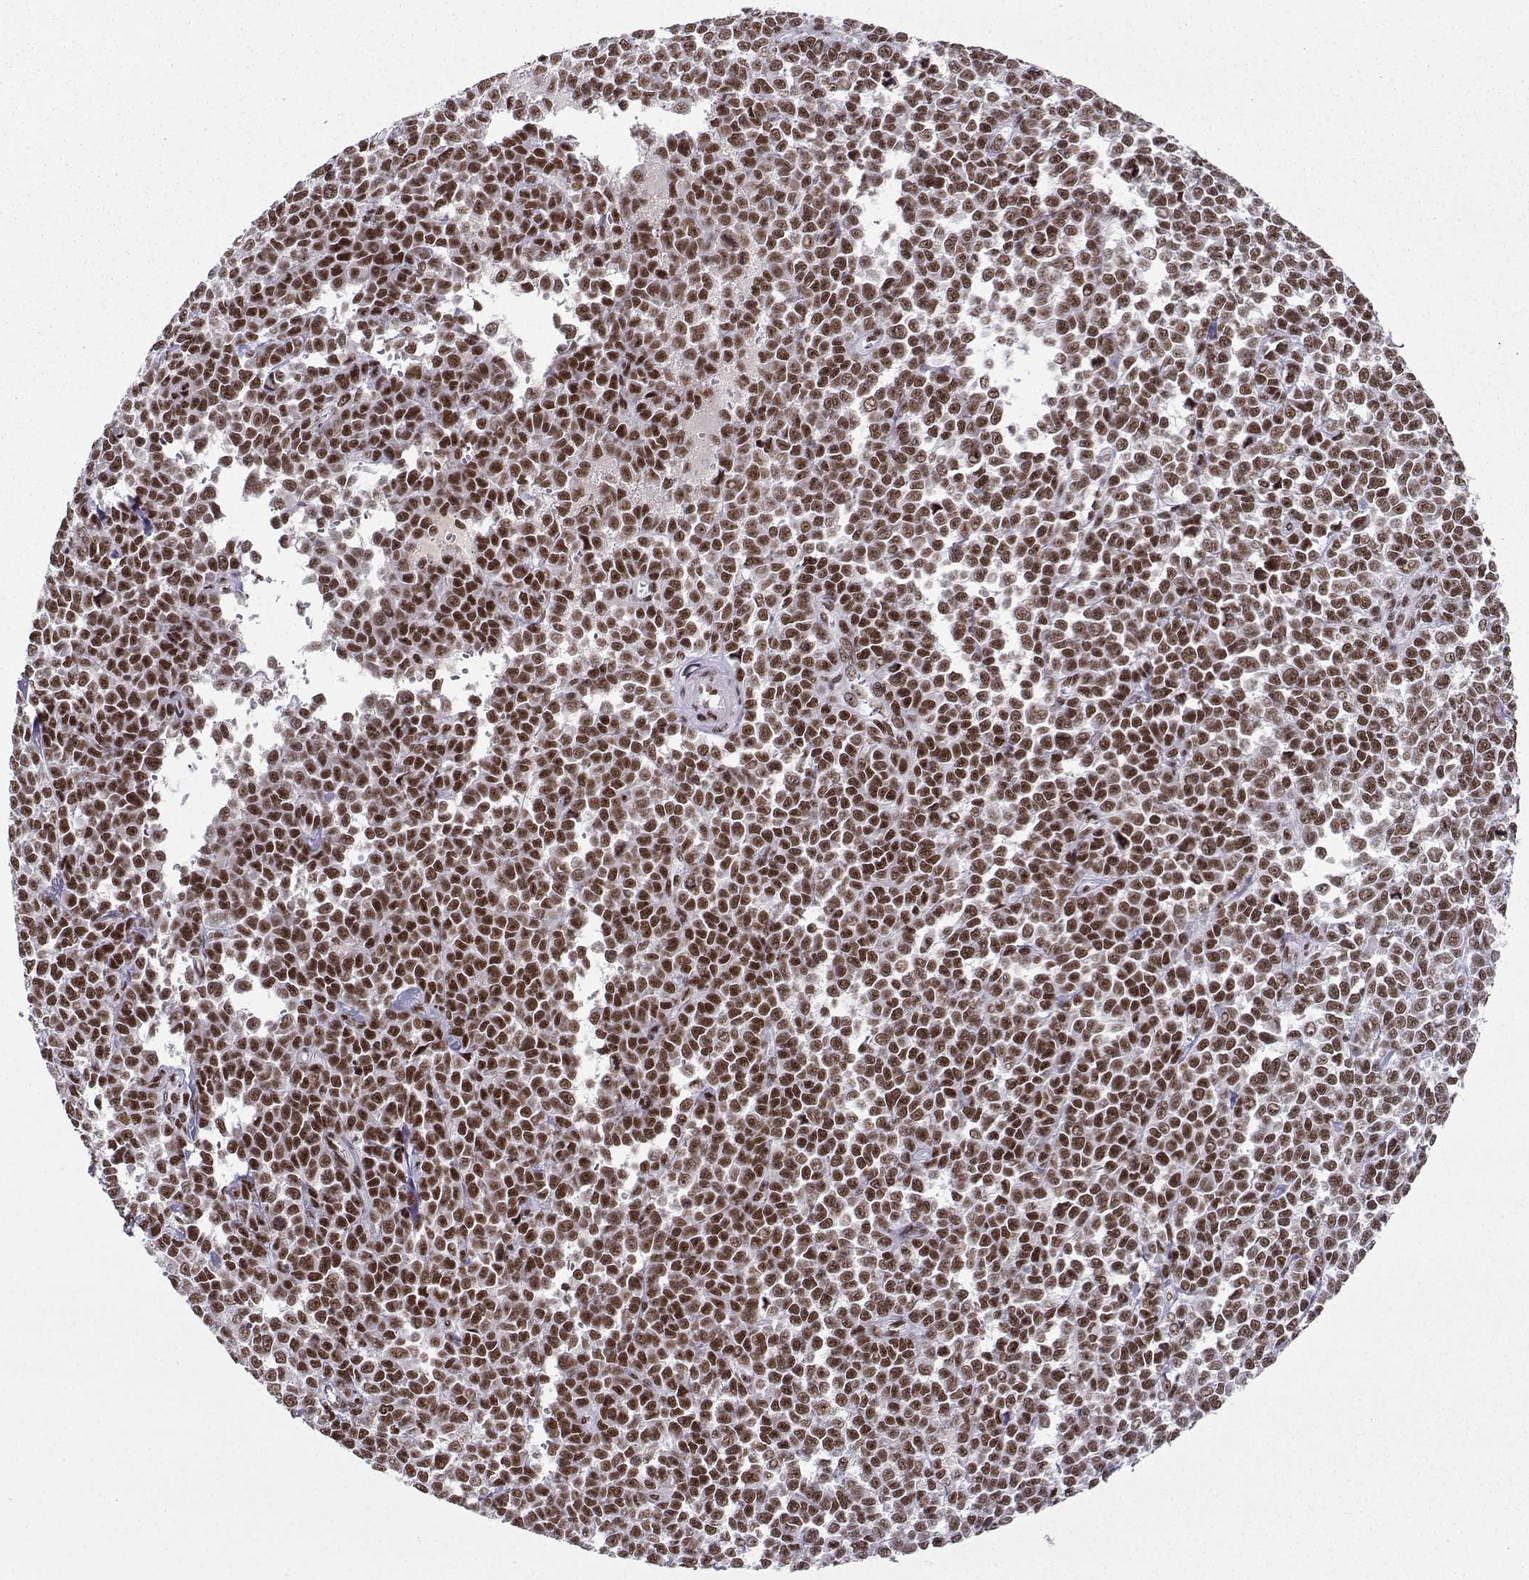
{"staining": {"intensity": "moderate", "quantity": ">75%", "location": "nuclear"}, "tissue": "melanoma", "cell_type": "Tumor cells", "image_type": "cancer", "snomed": [{"axis": "morphology", "description": "Malignant melanoma, NOS"}, {"axis": "topography", "description": "Skin"}], "caption": "The micrograph exhibits immunohistochemical staining of melanoma. There is moderate nuclear expression is appreciated in about >75% of tumor cells.", "gene": "SNRPB2", "patient": {"sex": "female", "age": 95}}